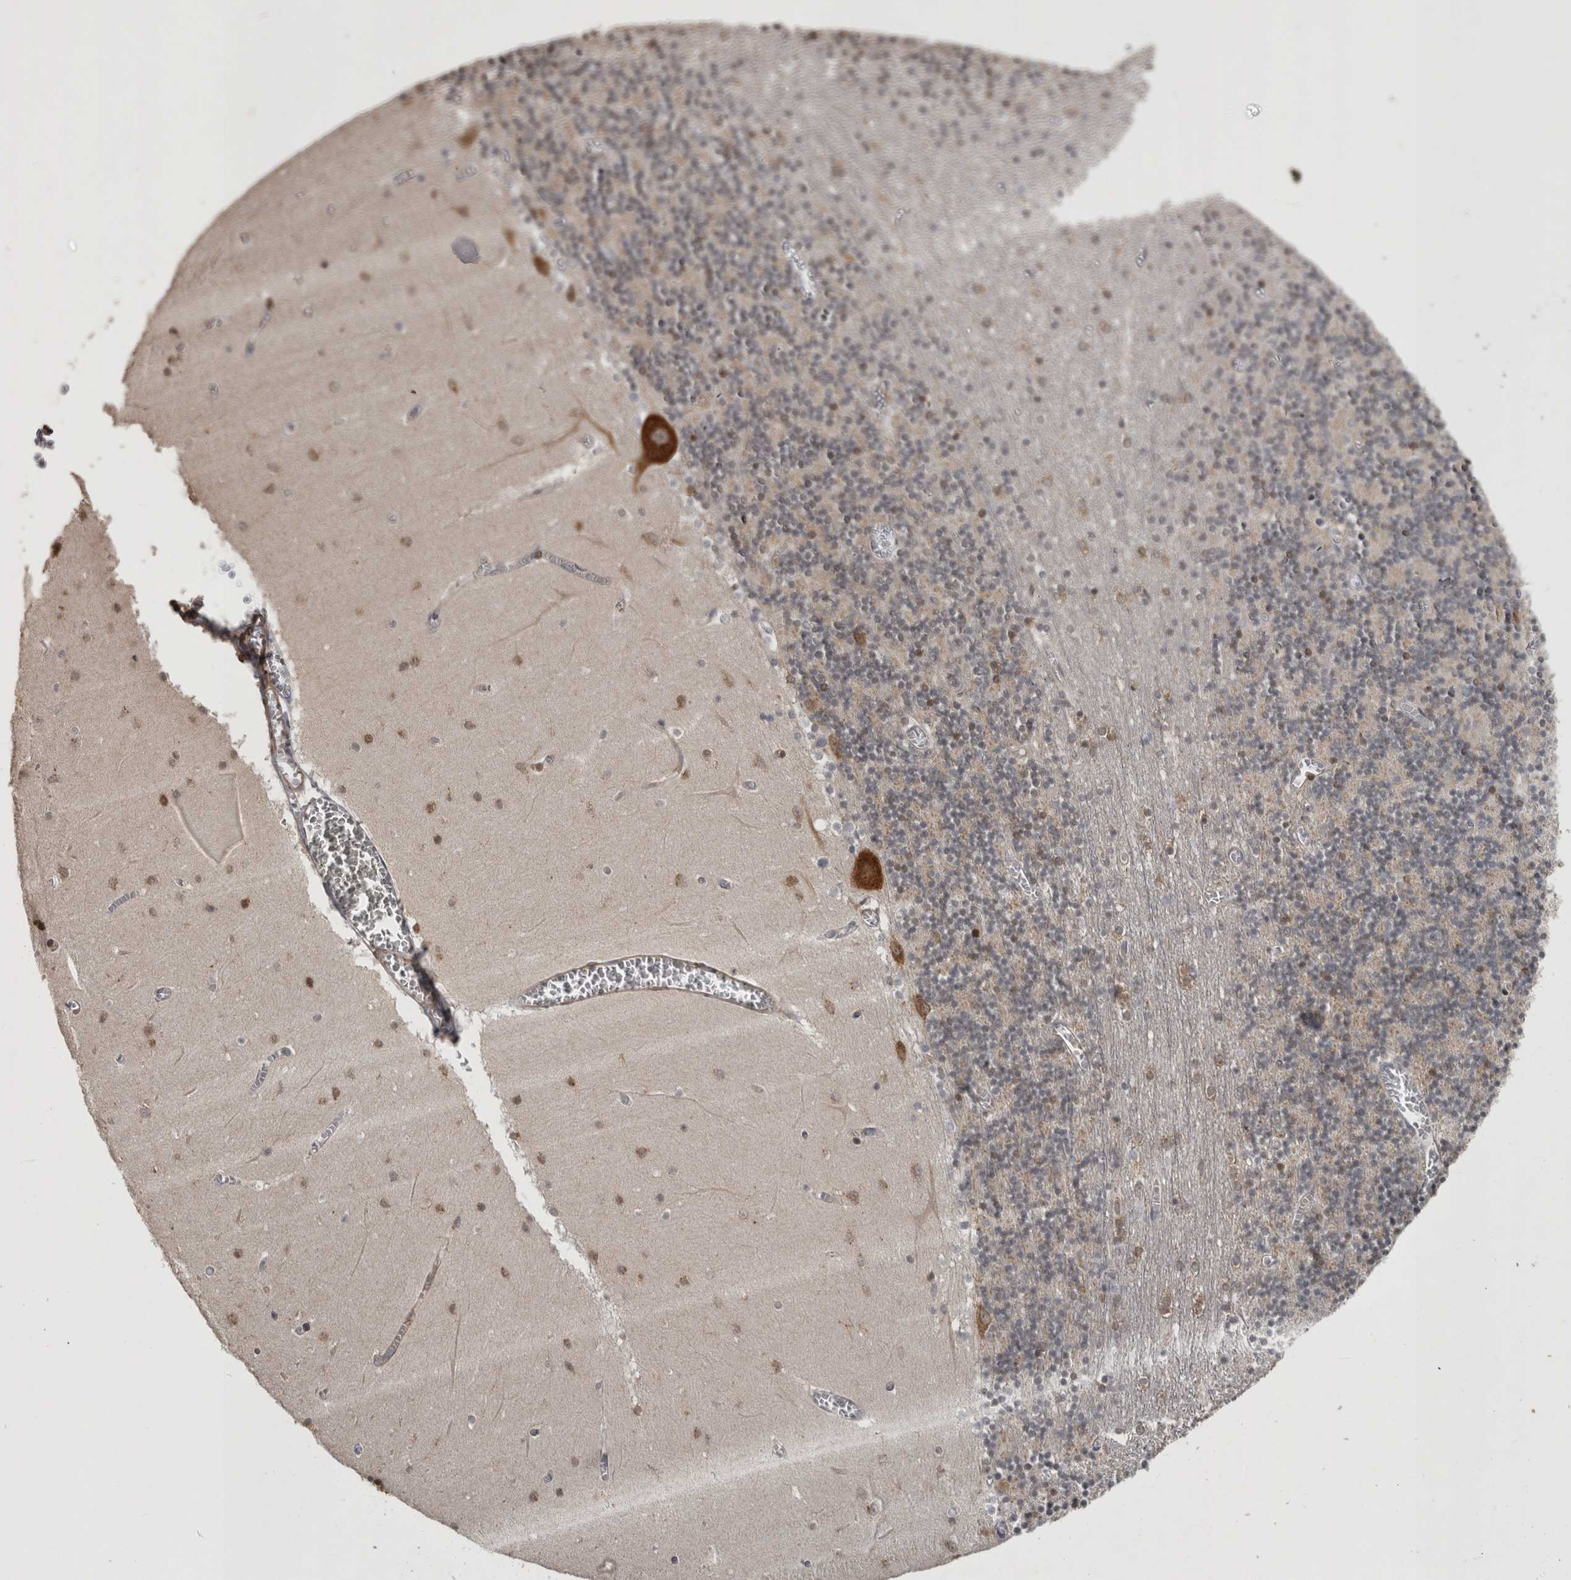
{"staining": {"intensity": "weak", "quantity": "25%-75%", "location": "cytoplasmic/membranous"}, "tissue": "cerebellum", "cell_type": "Cells in granular layer", "image_type": "normal", "snomed": [{"axis": "morphology", "description": "Normal tissue, NOS"}, {"axis": "topography", "description": "Cerebellum"}], "caption": "This micrograph displays immunohistochemistry (IHC) staining of unremarkable human cerebellum, with low weak cytoplasmic/membranous positivity in about 25%-75% of cells in granular layer.", "gene": "ATXN2", "patient": {"sex": "female", "age": 28}}